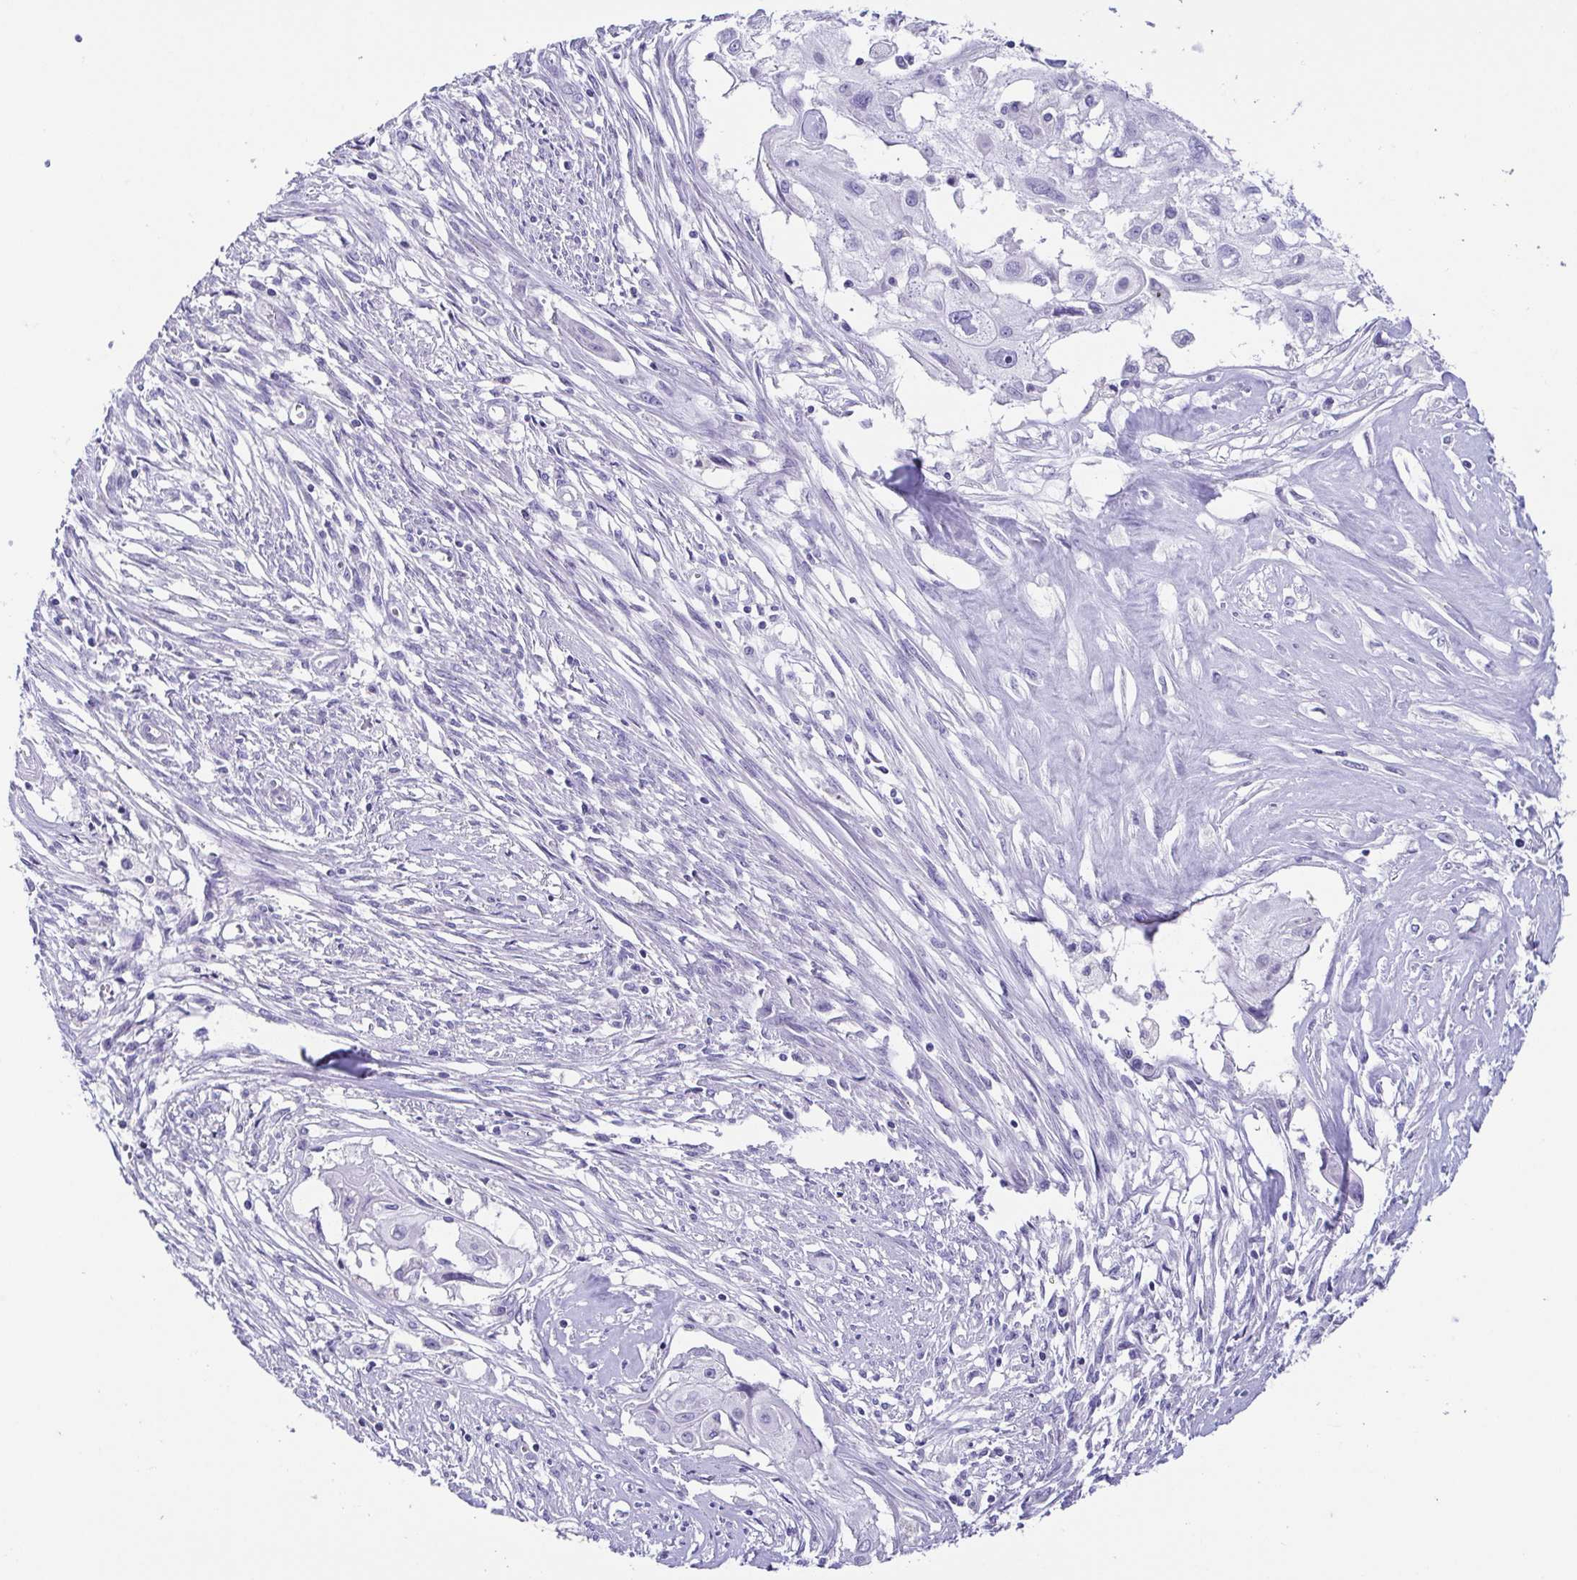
{"staining": {"intensity": "negative", "quantity": "none", "location": "none"}, "tissue": "cervical cancer", "cell_type": "Tumor cells", "image_type": "cancer", "snomed": [{"axis": "morphology", "description": "Squamous cell carcinoma, NOS"}, {"axis": "topography", "description": "Cervix"}], "caption": "Micrograph shows no significant protein positivity in tumor cells of cervical cancer.", "gene": "TNNT2", "patient": {"sex": "female", "age": 49}}